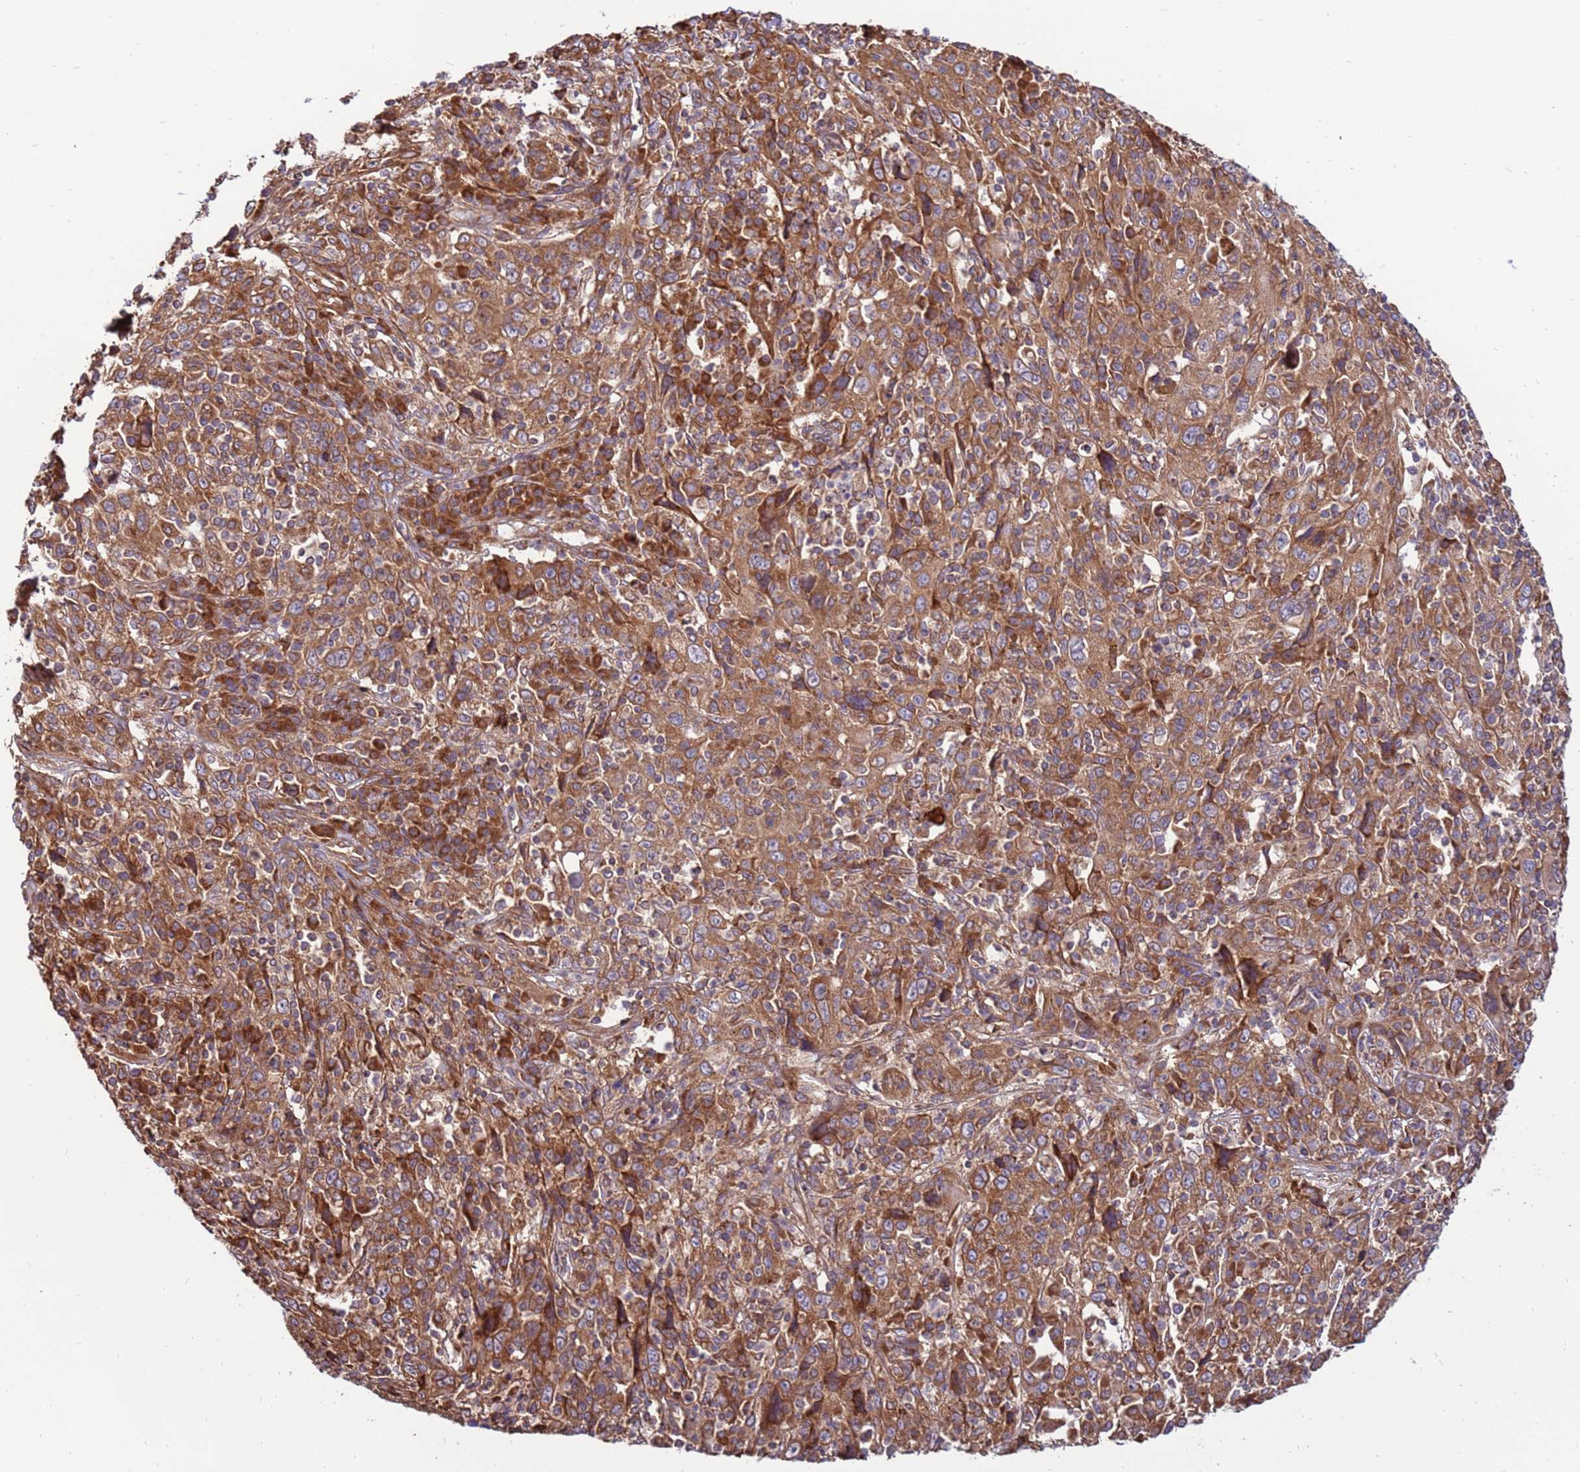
{"staining": {"intensity": "moderate", "quantity": ">75%", "location": "cytoplasmic/membranous"}, "tissue": "cervical cancer", "cell_type": "Tumor cells", "image_type": "cancer", "snomed": [{"axis": "morphology", "description": "Squamous cell carcinoma, NOS"}, {"axis": "topography", "description": "Cervix"}], "caption": "About >75% of tumor cells in human cervical cancer display moderate cytoplasmic/membranous protein staining as visualized by brown immunohistochemical staining.", "gene": "SLC44A5", "patient": {"sex": "female", "age": 46}}